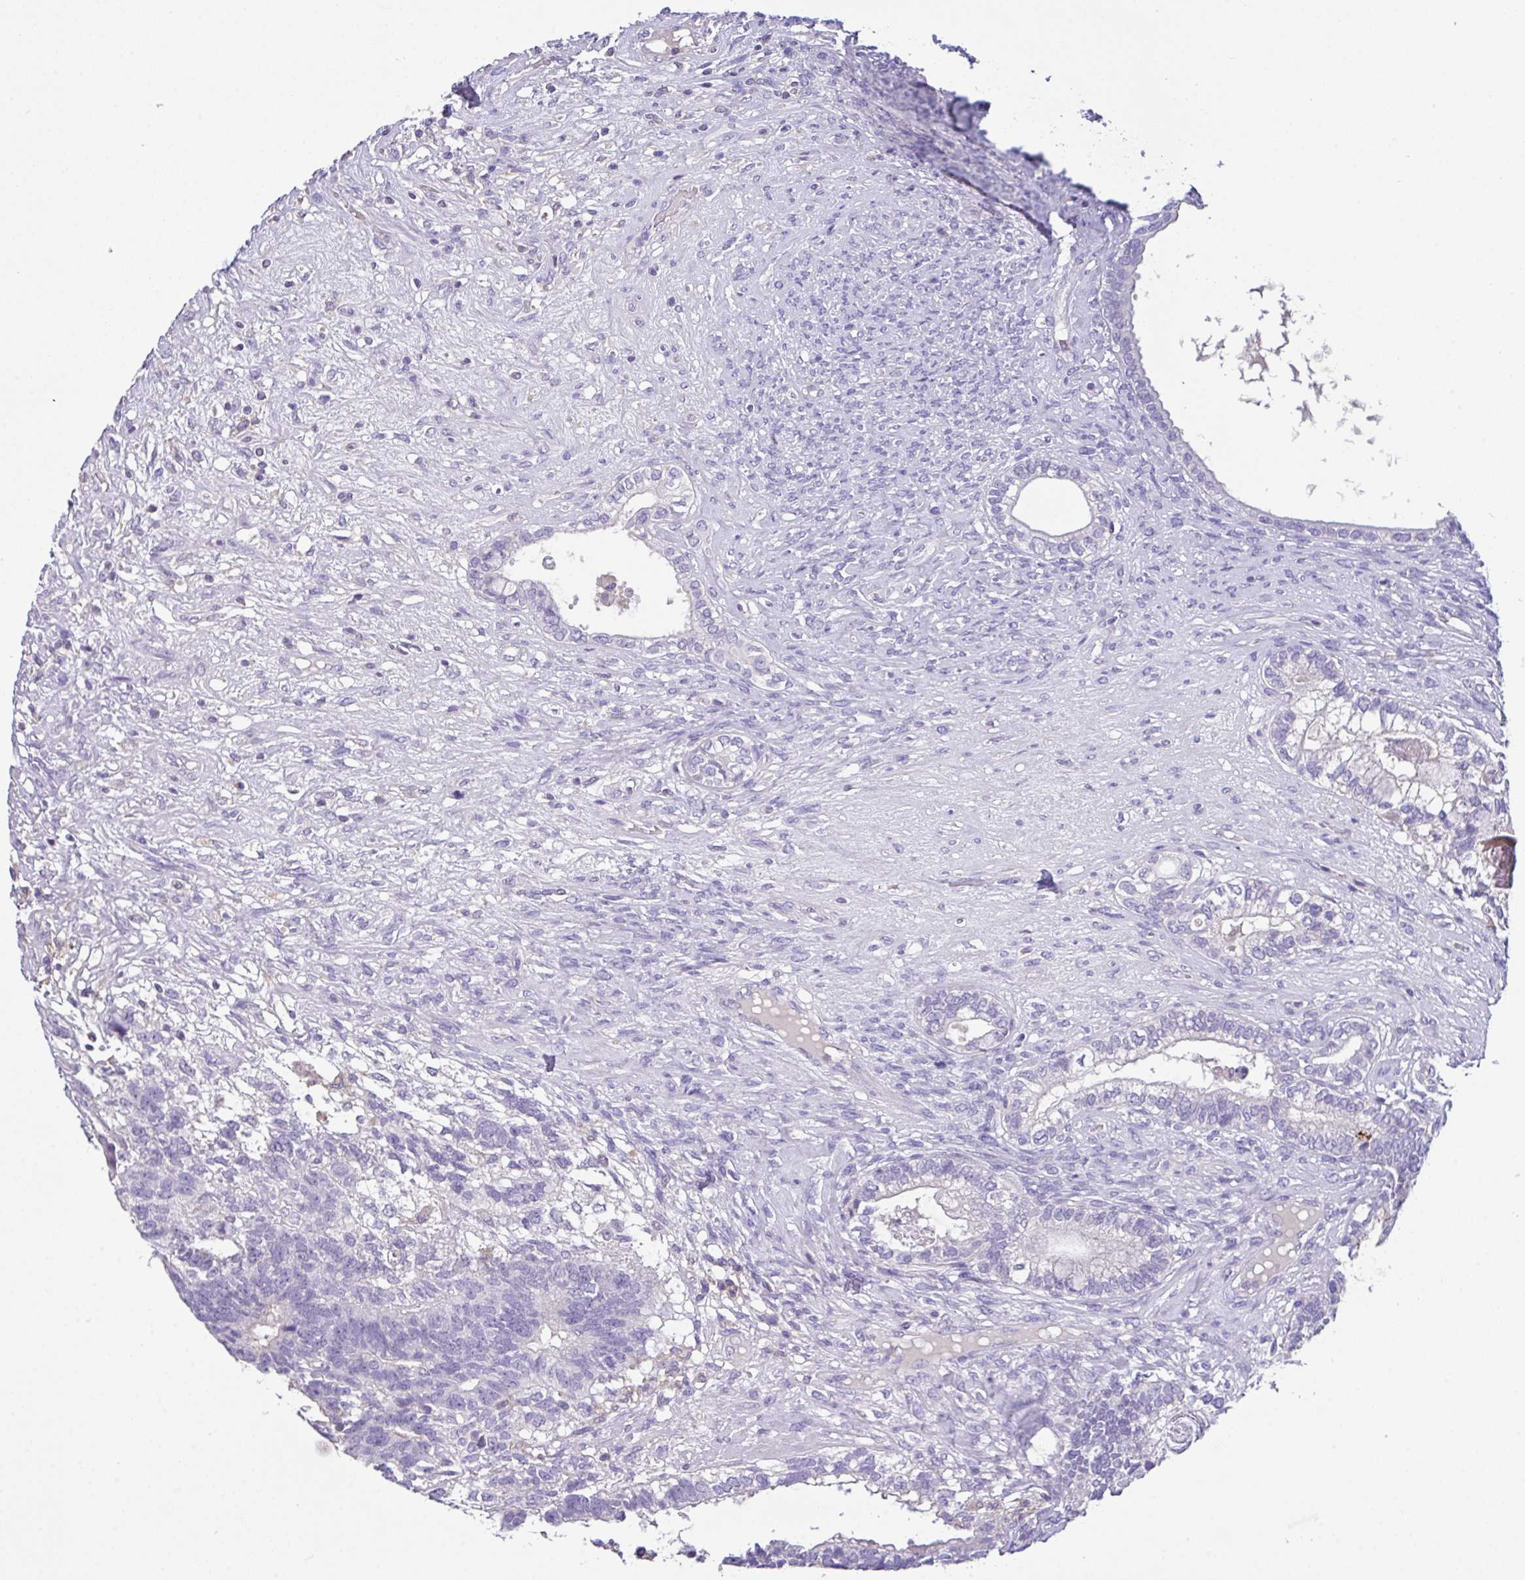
{"staining": {"intensity": "negative", "quantity": "none", "location": "none"}, "tissue": "testis cancer", "cell_type": "Tumor cells", "image_type": "cancer", "snomed": [{"axis": "morphology", "description": "Seminoma, NOS"}, {"axis": "morphology", "description": "Carcinoma, Embryonal, NOS"}, {"axis": "topography", "description": "Testis"}], "caption": "IHC histopathology image of neoplastic tissue: testis cancer stained with DAB (3,3'-diaminobenzidine) demonstrates no significant protein positivity in tumor cells.", "gene": "CA10", "patient": {"sex": "male", "age": 41}}